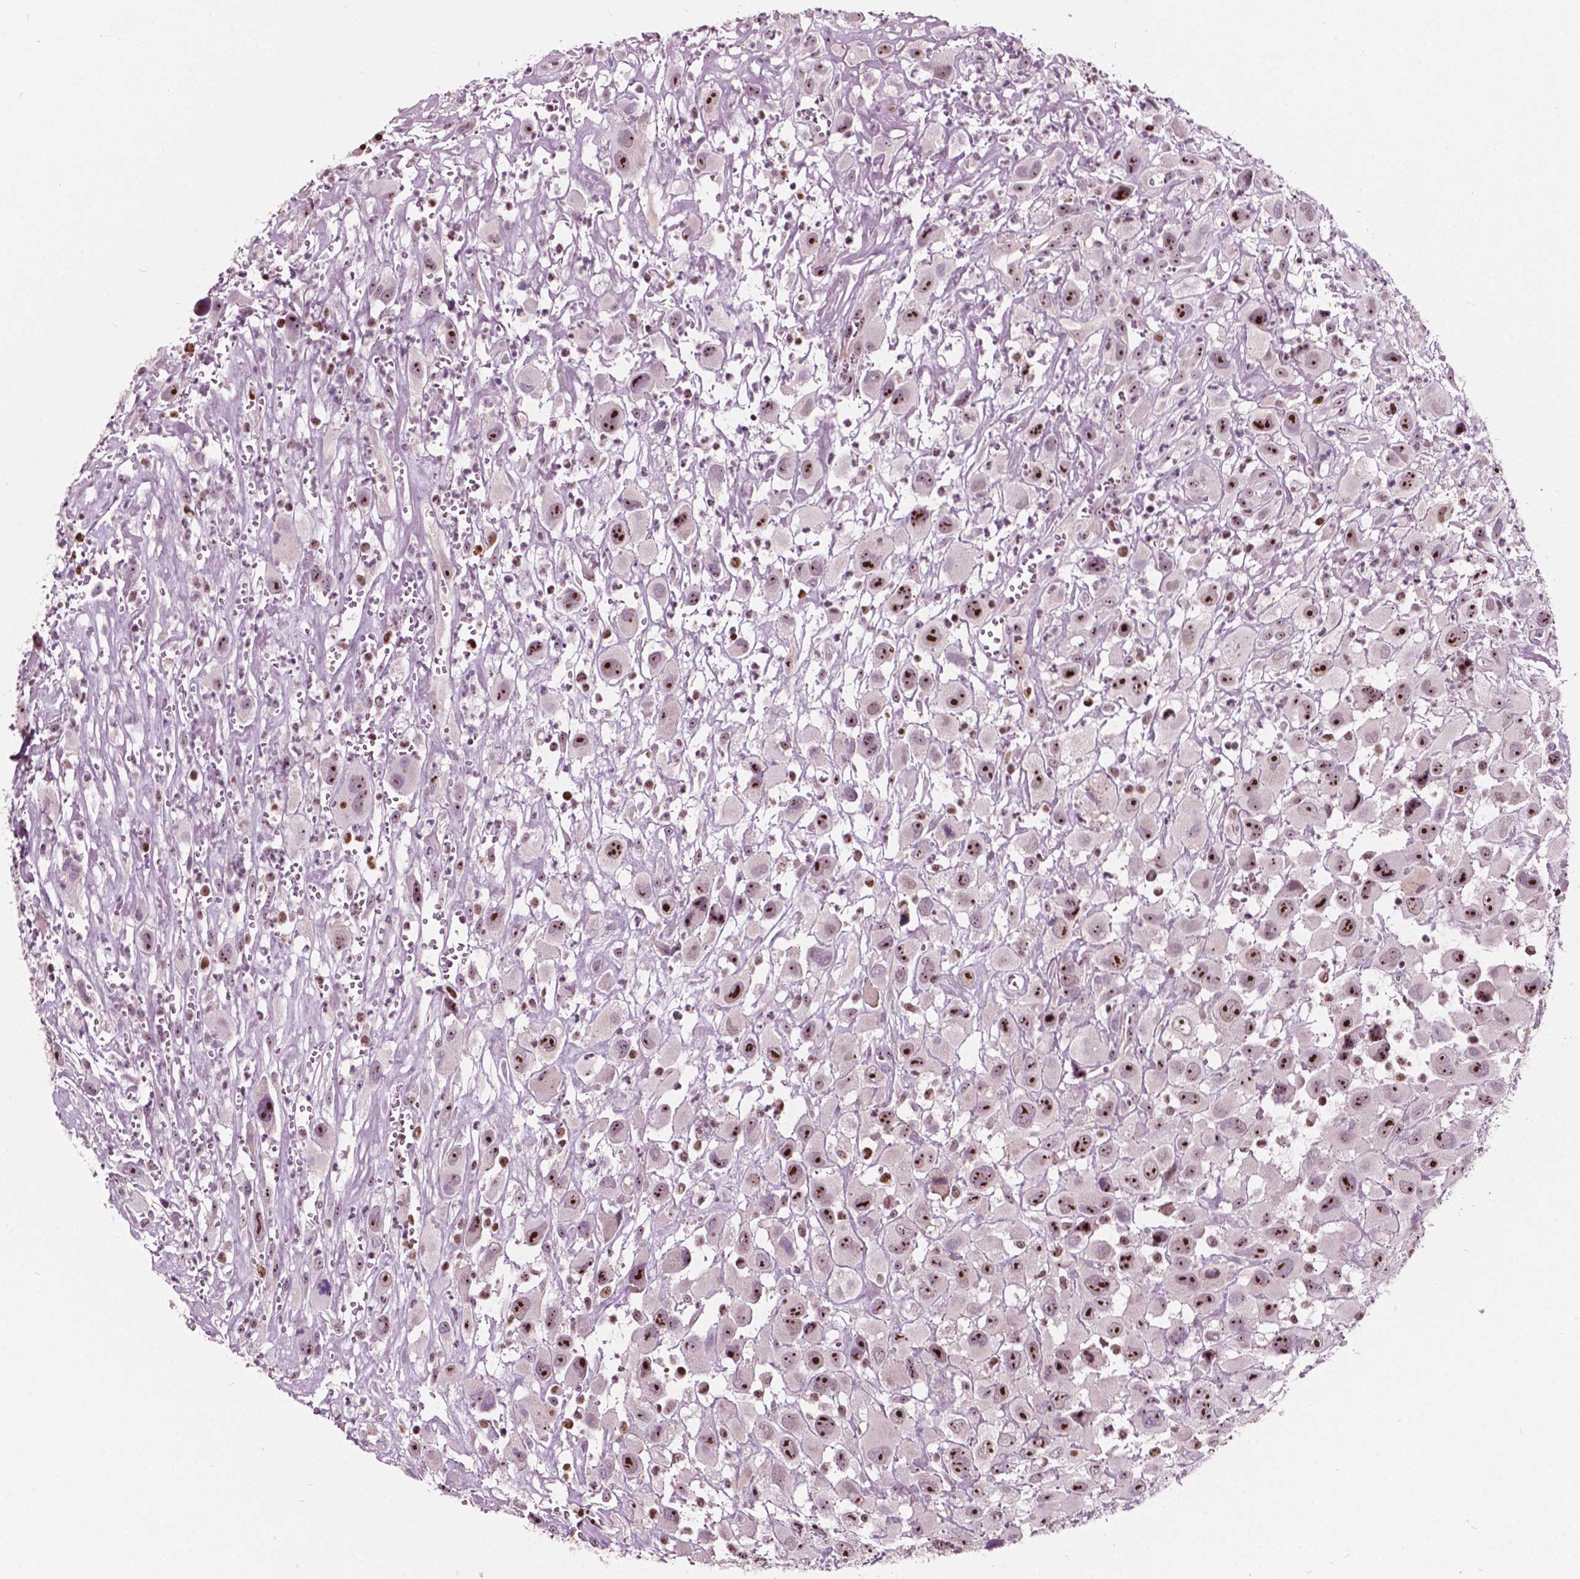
{"staining": {"intensity": "moderate", "quantity": ">75%", "location": "nuclear"}, "tissue": "head and neck cancer", "cell_type": "Tumor cells", "image_type": "cancer", "snomed": [{"axis": "morphology", "description": "Squamous cell carcinoma, NOS"}, {"axis": "morphology", "description": "Squamous cell carcinoma, metastatic, NOS"}, {"axis": "topography", "description": "Oral tissue"}, {"axis": "topography", "description": "Head-Neck"}], "caption": "Immunohistochemistry image of neoplastic tissue: human head and neck cancer (metastatic squamous cell carcinoma) stained using immunohistochemistry exhibits medium levels of moderate protein expression localized specifically in the nuclear of tumor cells, appearing as a nuclear brown color.", "gene": "ODF3L2", "patient": {"sex": "female", "age": 85}}